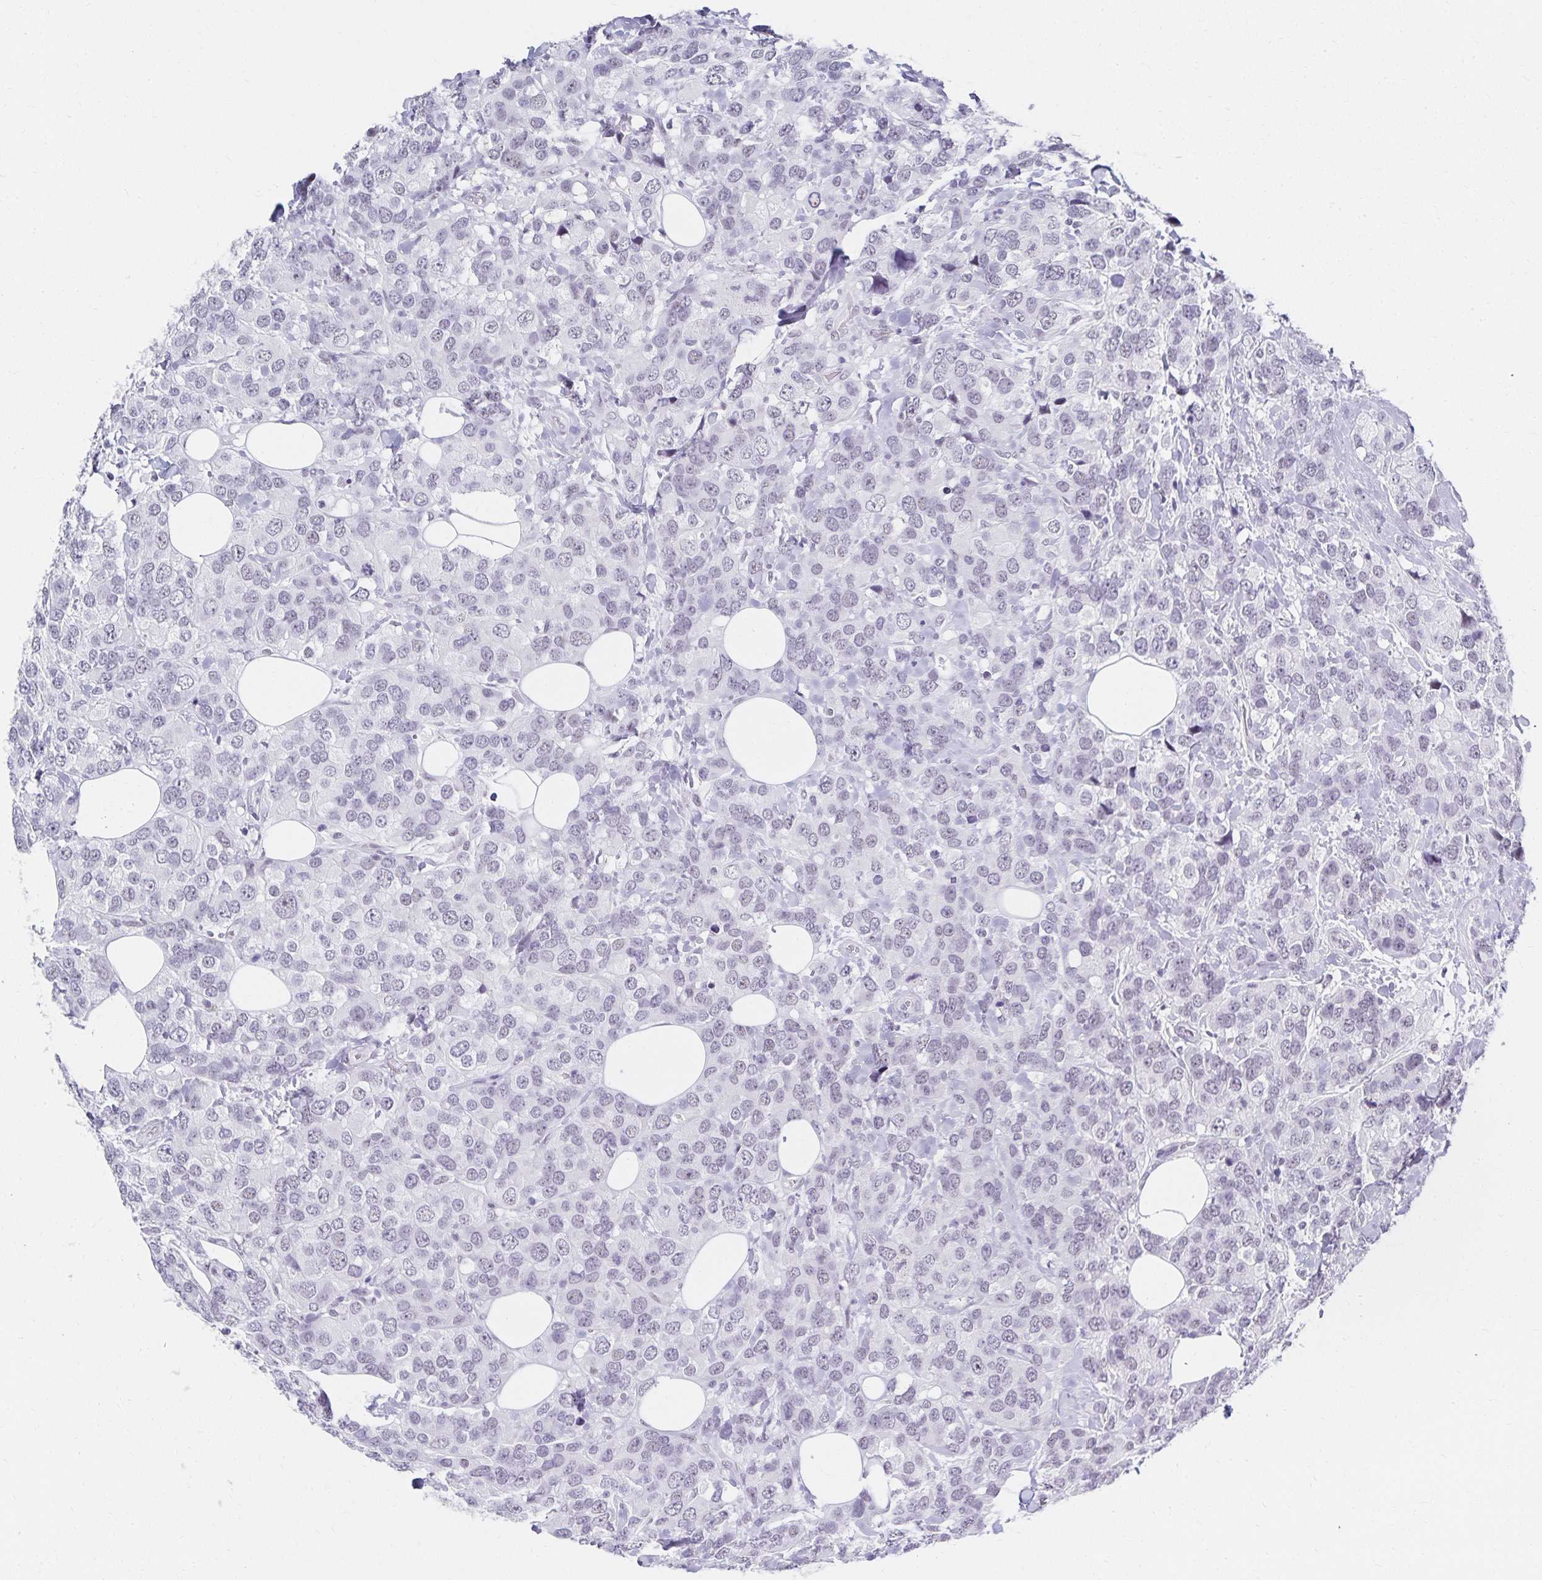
{"staining": {"intensity": "negative", "quantity": "none", "location": "none"}, "tissue": "breast cancer", "cell_type": "Tumor cells", "image_type": "cancer", "snomed": [{"axis": "morphology", "description": "Lobular carcinoma"}, {"axis": "topography", "description": "Breast"}], "caption": "Immunohistochemistry of human lobular carcinoma (breast) reveals no expression in tumor cells.", "gene": "C20orf85", "patient": {"sex": "female", "age": 59}}